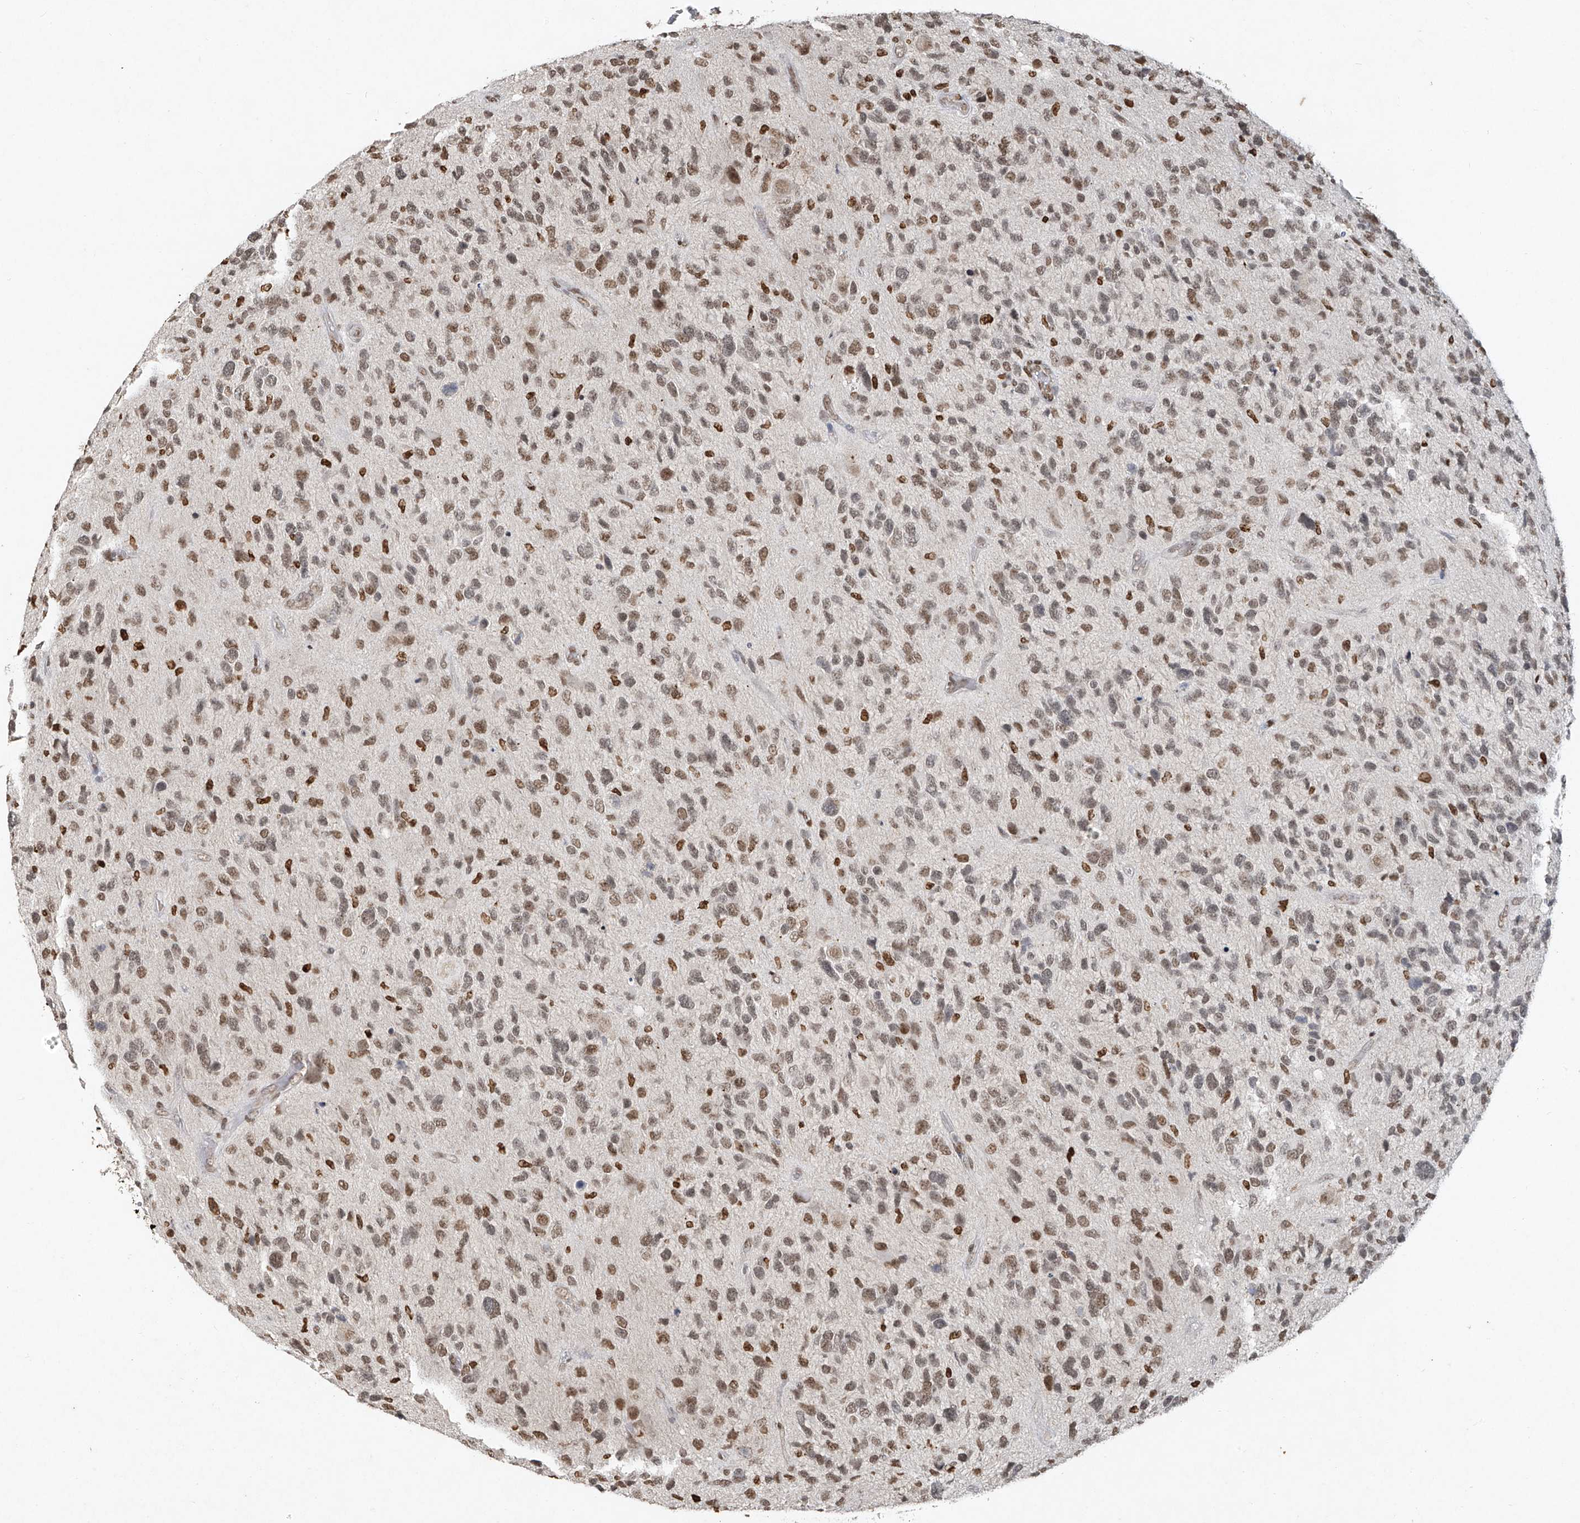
{"staining": {"intensity": "moderate", "quantity": ">75%", "location": "nuclear"}, "tissue": "glioma", "cell_type": "Tumor cells", "image_type": "cancer", "snomed": [{"axis": "morphology", "description": "Glioma, malignant, High grade"}, {"axis": "topography", "description": "Brain"}], "caption": "High-magnification brightfield microscopy of malignant high-grade glioma stained with DAB (brown) and counterstained with hematoxylin (blue). tumor cells exhibit moderate nuclear staining is seen in about>75% of cells.", "gene": "ATRIP", "patient": {"sex": "female", "age": 58}}